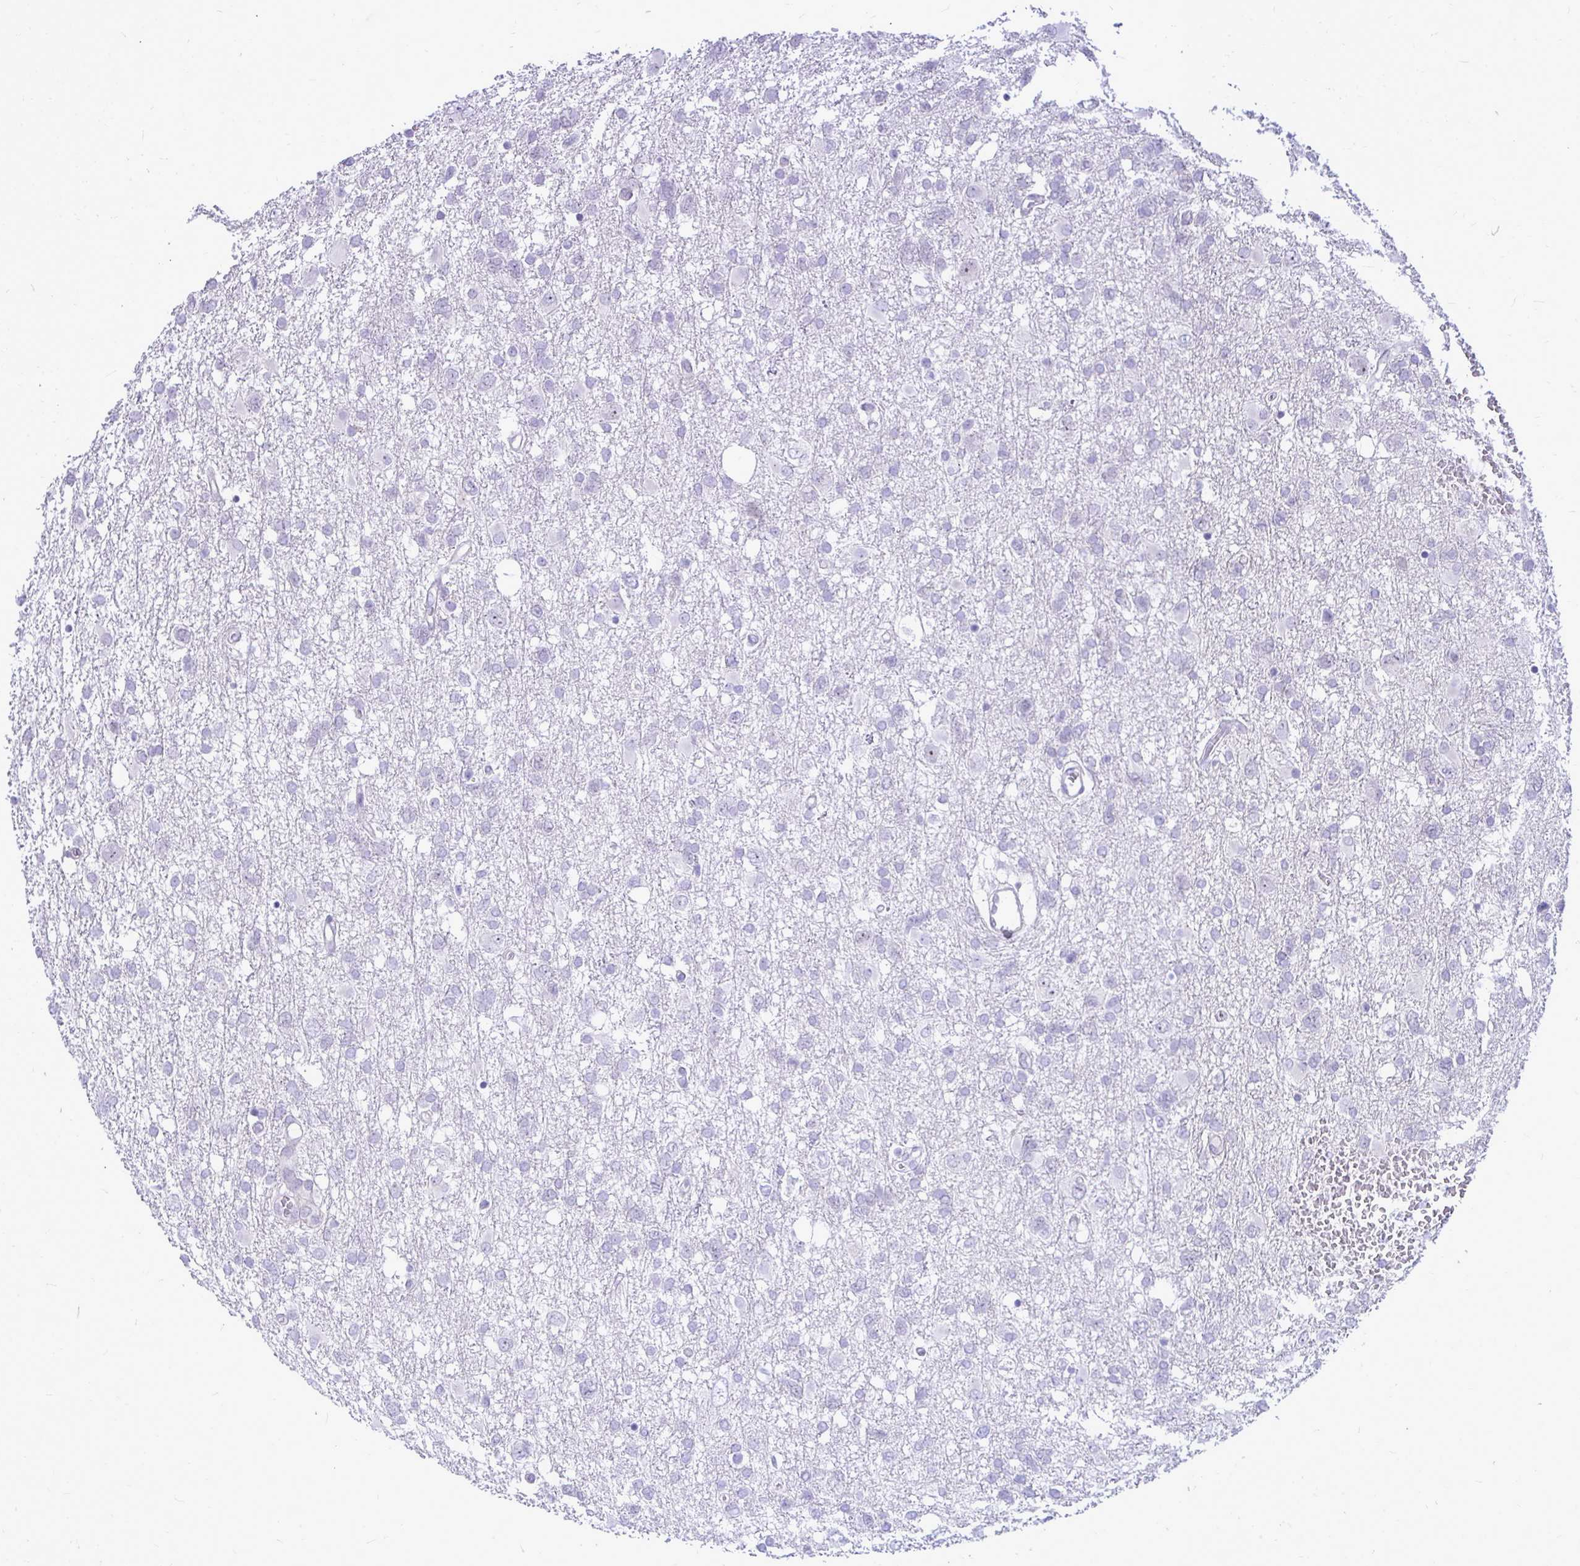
{"staining": {"intensity": "negative", "quantity": "none", "location": "none"}, "tissue": "glioma", "cell_type": "Tumor cells", "image_type": "cancer", "snomed": [{"axis": "morphology", "description": "Glioma, malignant, High grade"}, {"axis": "topography", "description": "Brain"}], "caption": "Malignant high-grade glioma stained for a protein using IHC demonstrates no positivity tumor cells.", "gene": "ZSCAN25", "patient": {"sex": "male", "age": 61}}